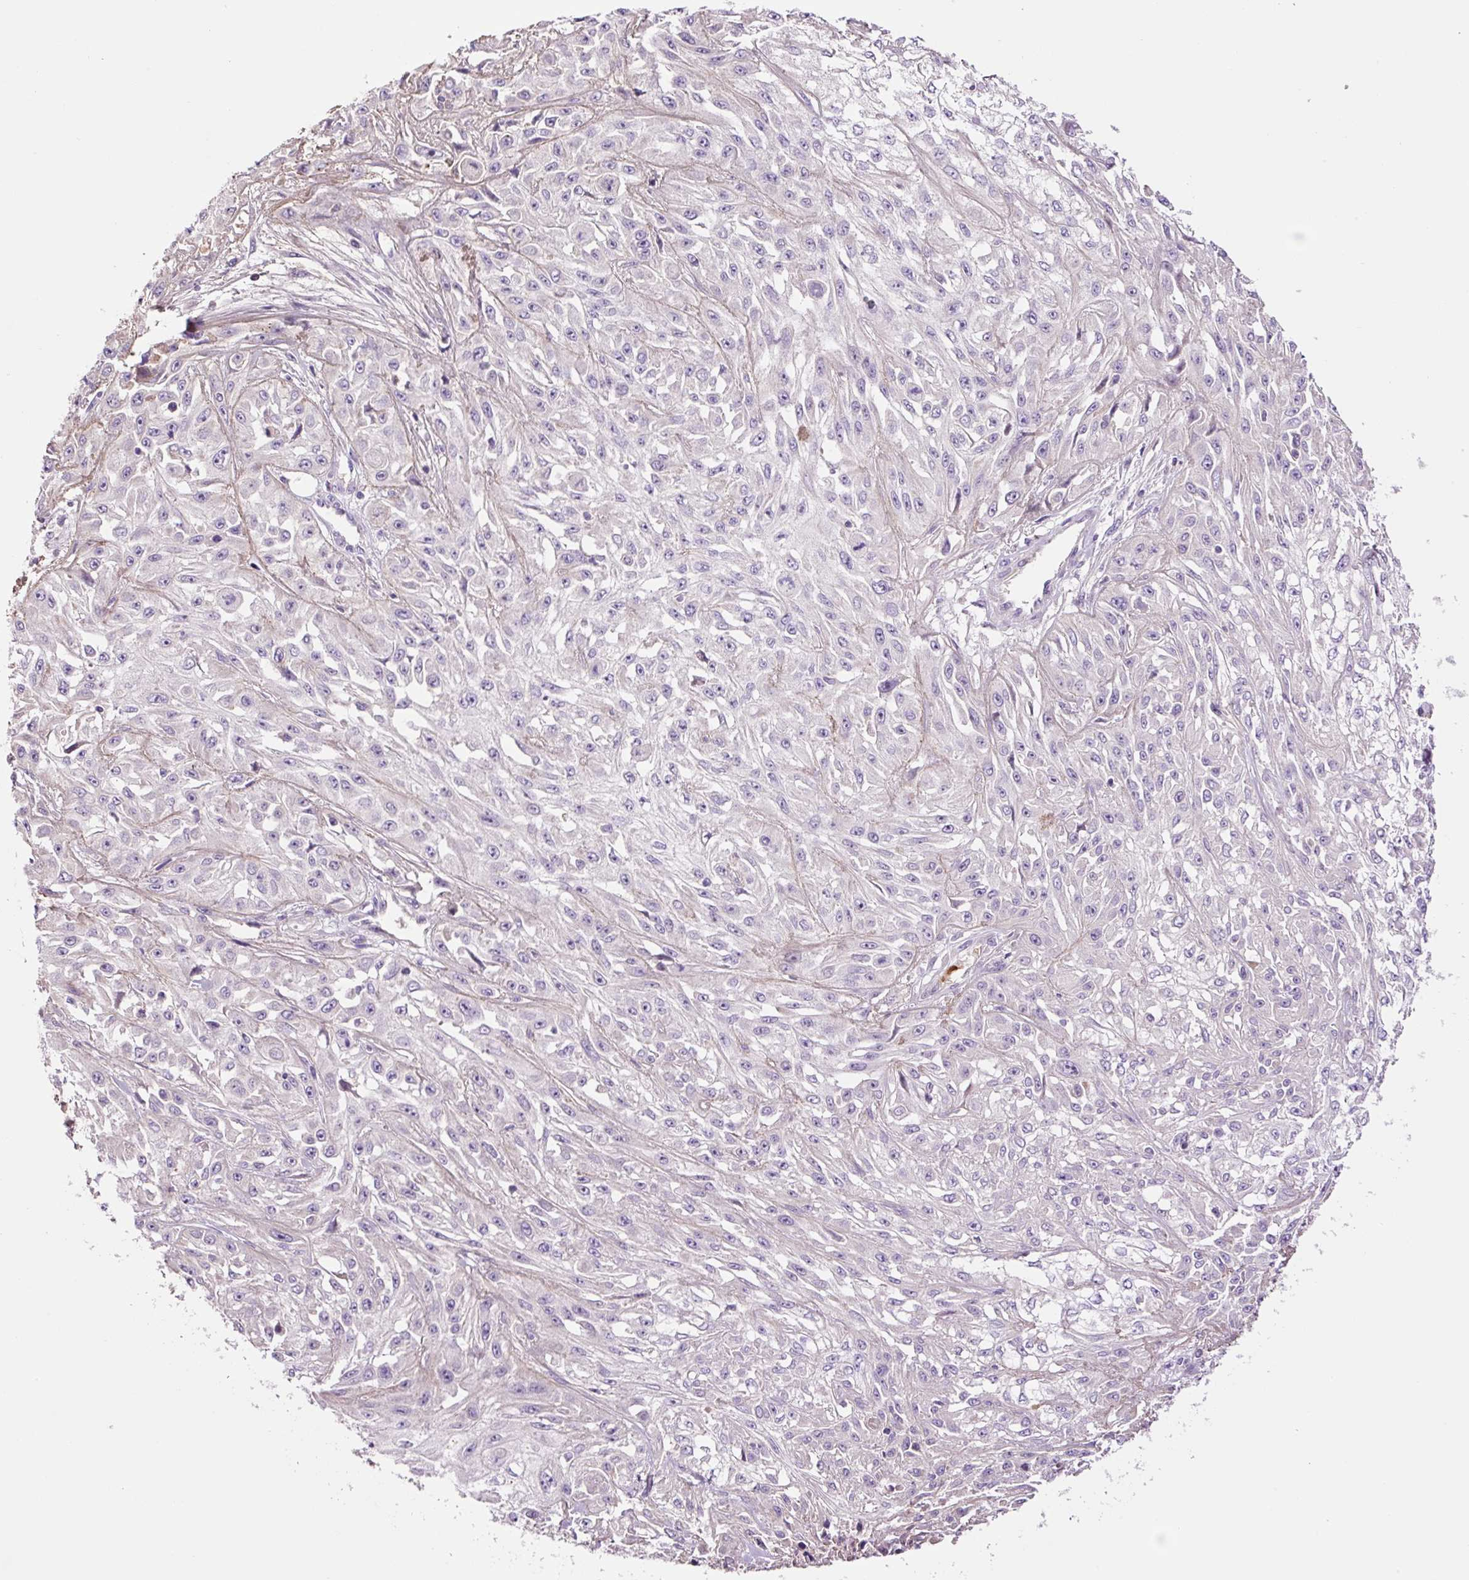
{"staining": {"intensity": "negative", "quantity": "none", "location": "none"}, "tissue": "skin cancer", "cell_type": "Tumor cells", "image_type": "cancer", "snomed": [{"axis": "morphology", "description": "Squamous cell carcinoma, NOS"}, {"axis": "morphology", "description": "Squamous cell carcinoma, metastatic, NOS"}, {"axis": "topography", "description": "Skin"}, {"axis": "topography", "description": "Lymph node"}], "caption": "Micrograph shows no significant protein staining in tumor cells of skin cancer.", "gene": "TMEM235", "patient": {"sex": "male", "age": 75}}